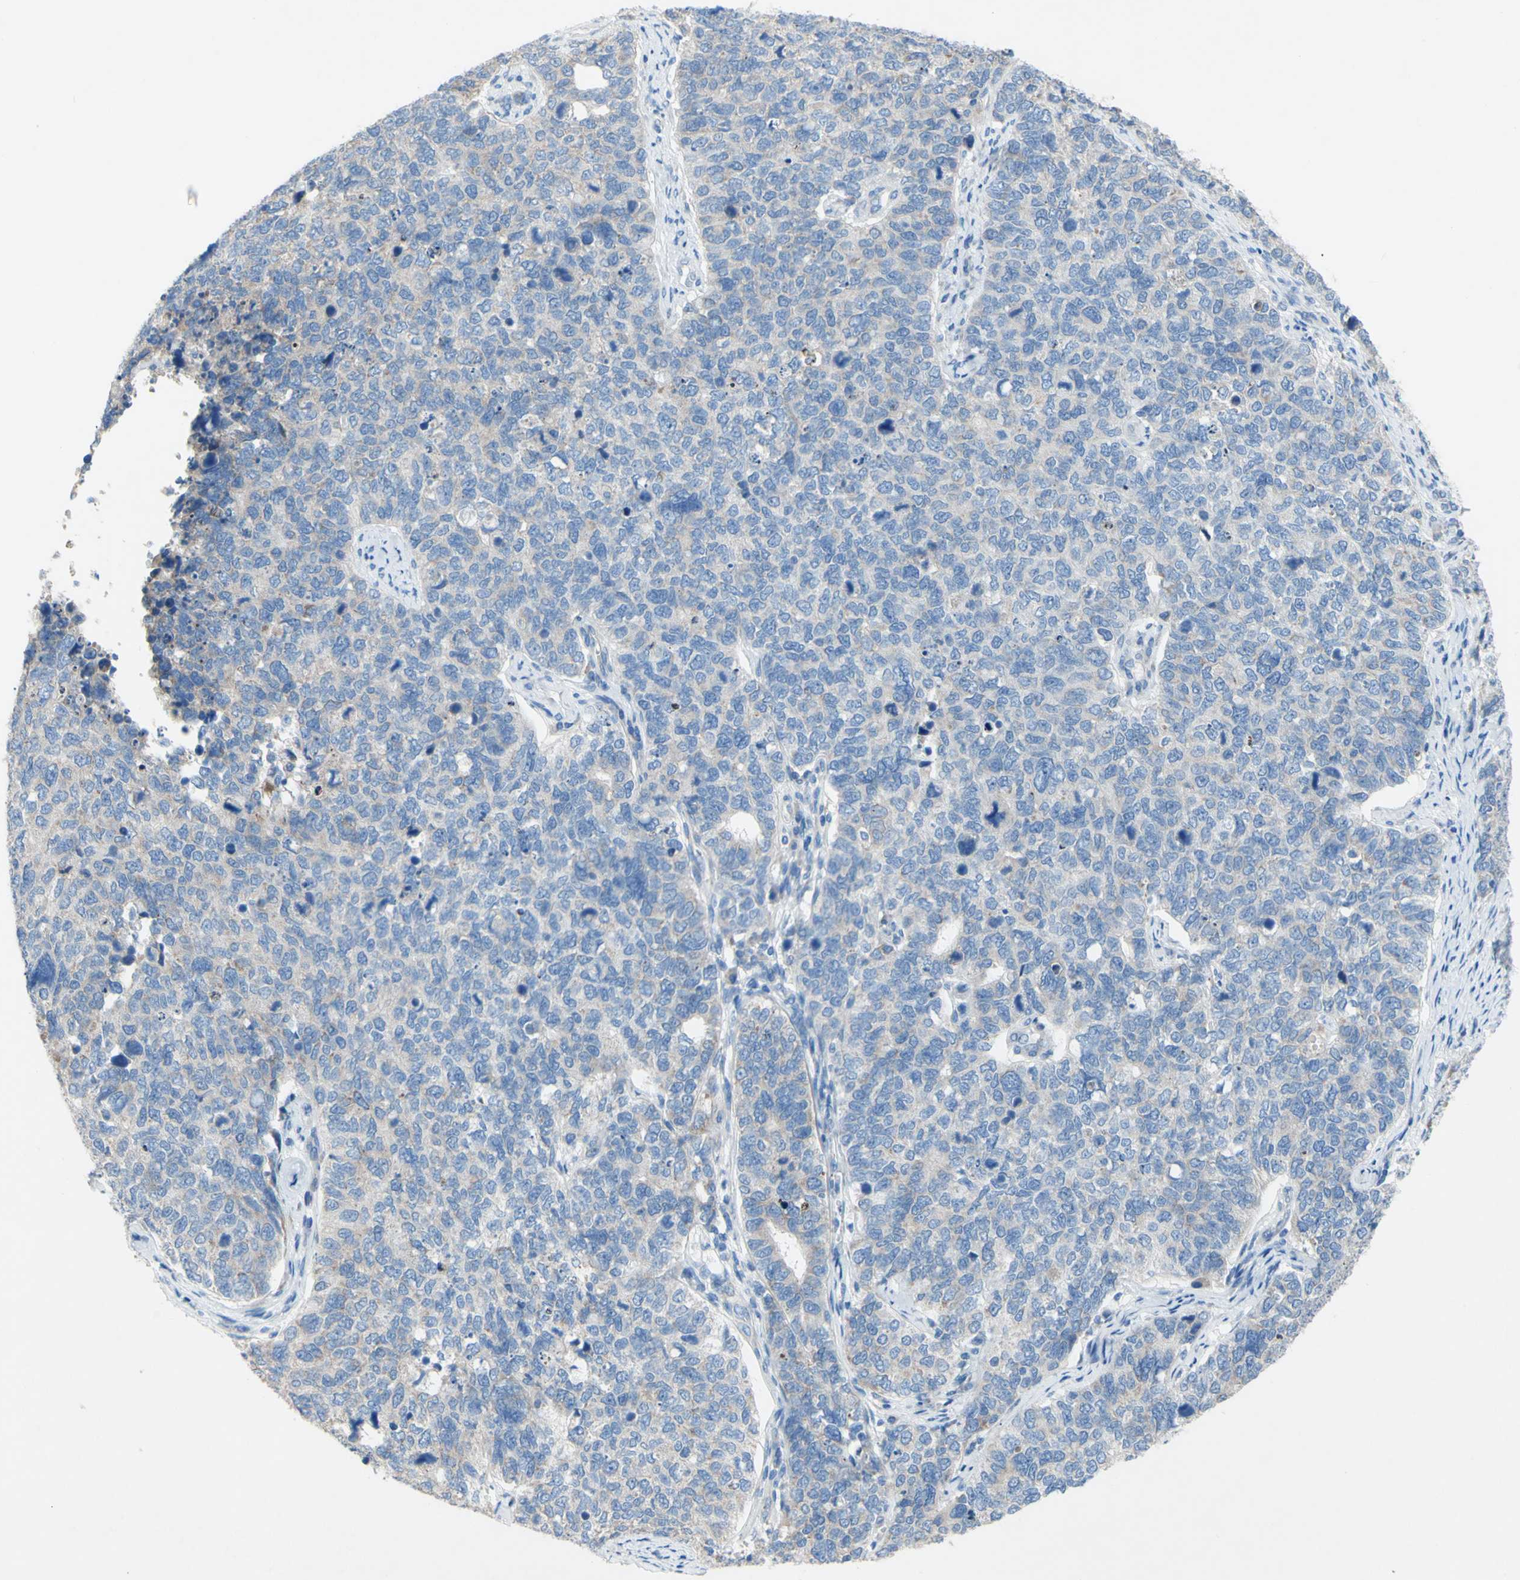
{"staining": {"intensity": "negative", "quantity": "none", "location": "none"}, "tissue": "cervical cancer", "cell_type": "Tumor cells", "image_type": "cancer", "snomed": [{"axis": "morphology", "description": "Squamous cell carcinoma, NOS"}, {"axis": "topography", "description": "Cervix"}], "caption": "This is an immunohistochemistry (IHC) histopathology image of human cervical cancer. There is no positivity in tumor cells.", "gene": "TMIGD2", "patient": {"sex": "female", "age": 63}}